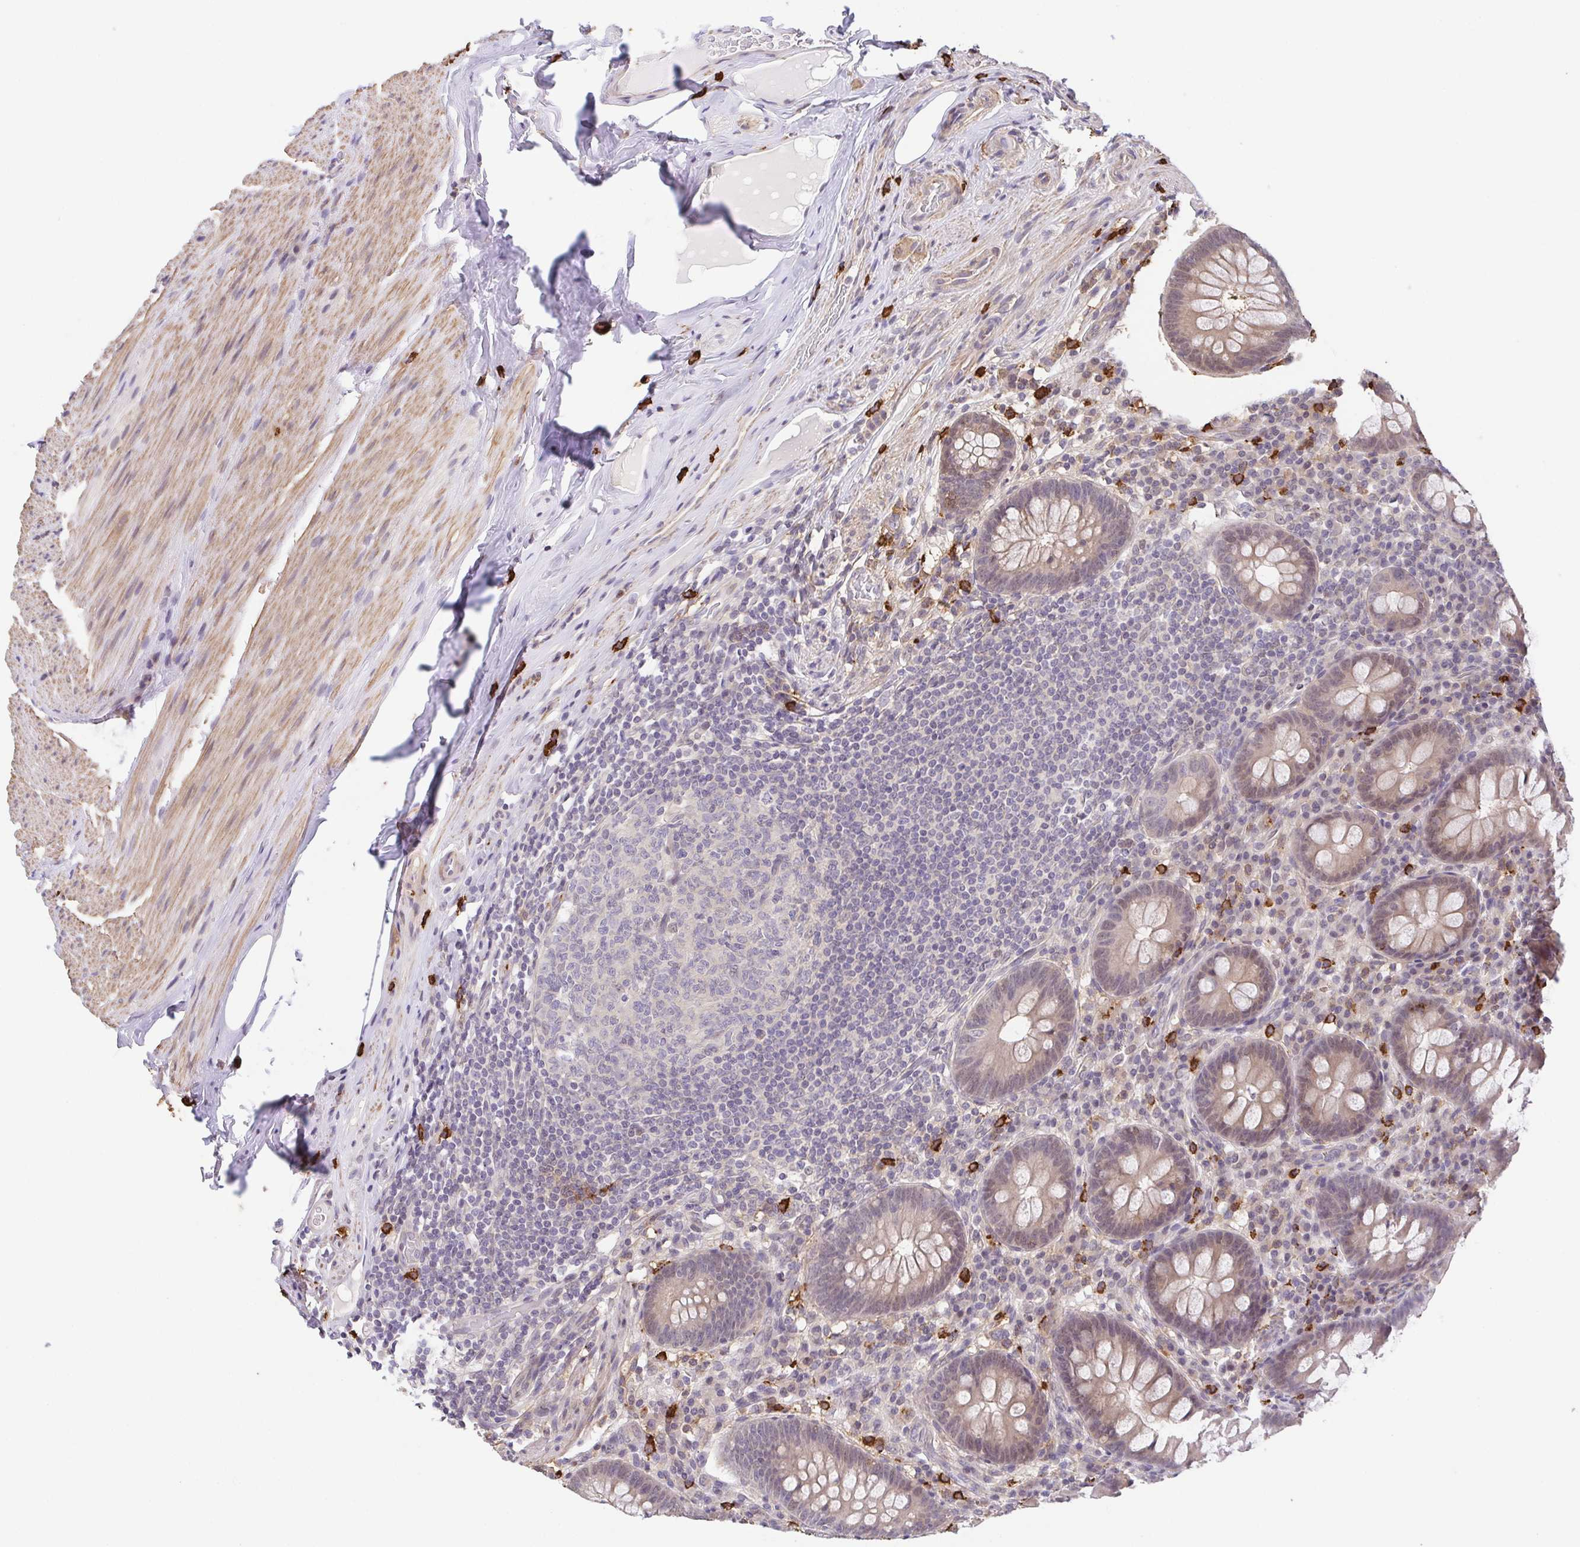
{"staining": {"intensity": "weak", "quantity": ">75%", "location": "cytoplasmic/membranous"}, "tissue": "appendix", "cell_type": "Glandular cells", "image_type": "normal", "snomed": [{"axis": "morphology", "description": "Normal tissue, NOS"}, {"axis": "topography", "description": "Appendix"}], "caption": "An image of appendix stained for a protein demonstrates weak cytoplasmic/membranous brown staining in glandular cells. (Brightfield microscopy of DAB IHC at high magnification).", "gene": "PREPL", "patient": {"sex": "male", "age": 71}}